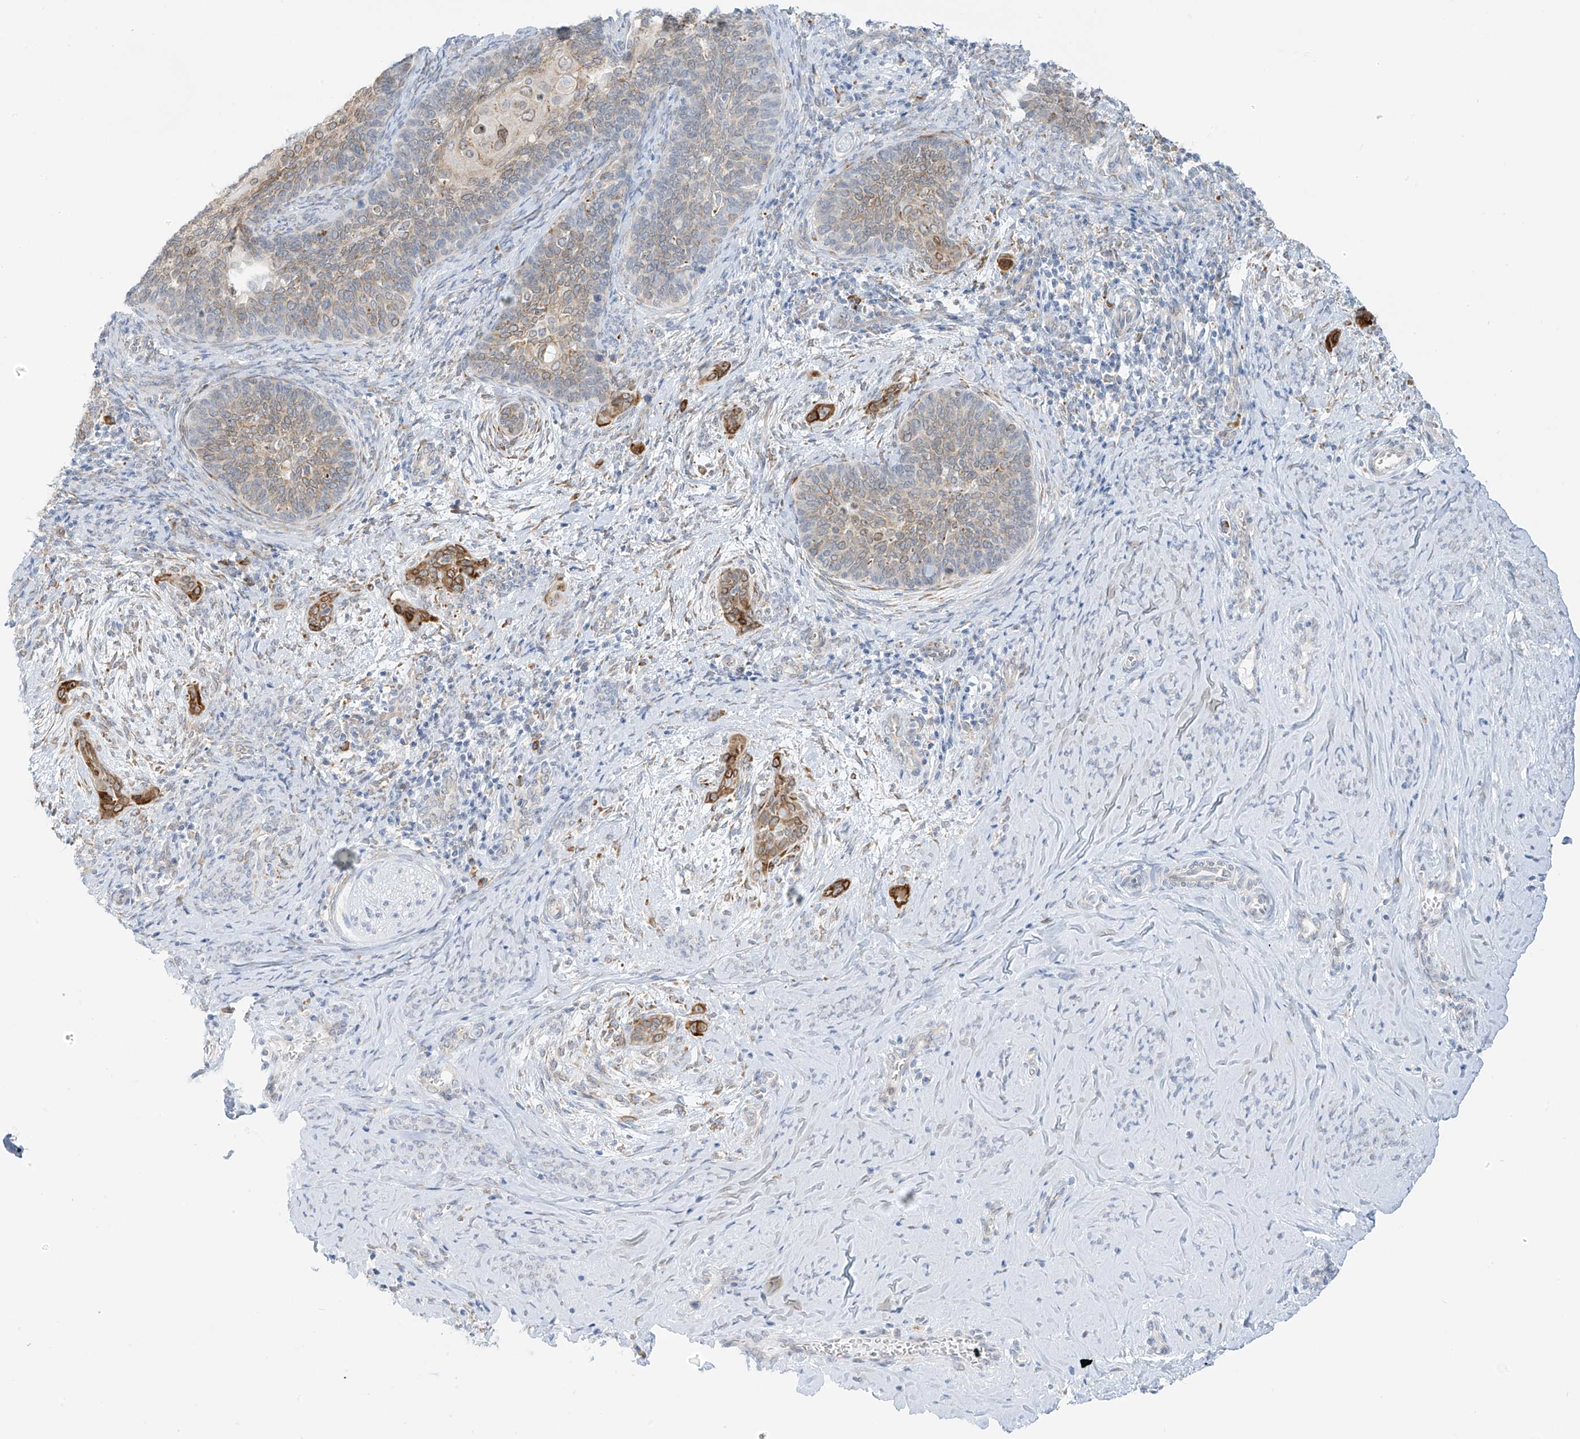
{"staining": {"intensity": "moderate", "quantity": "25%-75%", "location": "cytoplasmic/membranous"}, "tissue": "cervical cancer", "cell_type": "Tumor cells", "image_type": "cancer", "snomed": [{"axis": "morphology", "description": "Squamous cell carcinoma, NOS"}, {"axis": "topography", "description": "Cervix"}], "caption": "There is medium levels of moderate cytoplasmic/membranous positivity in tumor cells of cervical squamous cell carcinoma, as demonstrated by immunohistochemical staining (brown color).", "gene": "LRRC59", "patient": {"sex": "female", "age": 33}}